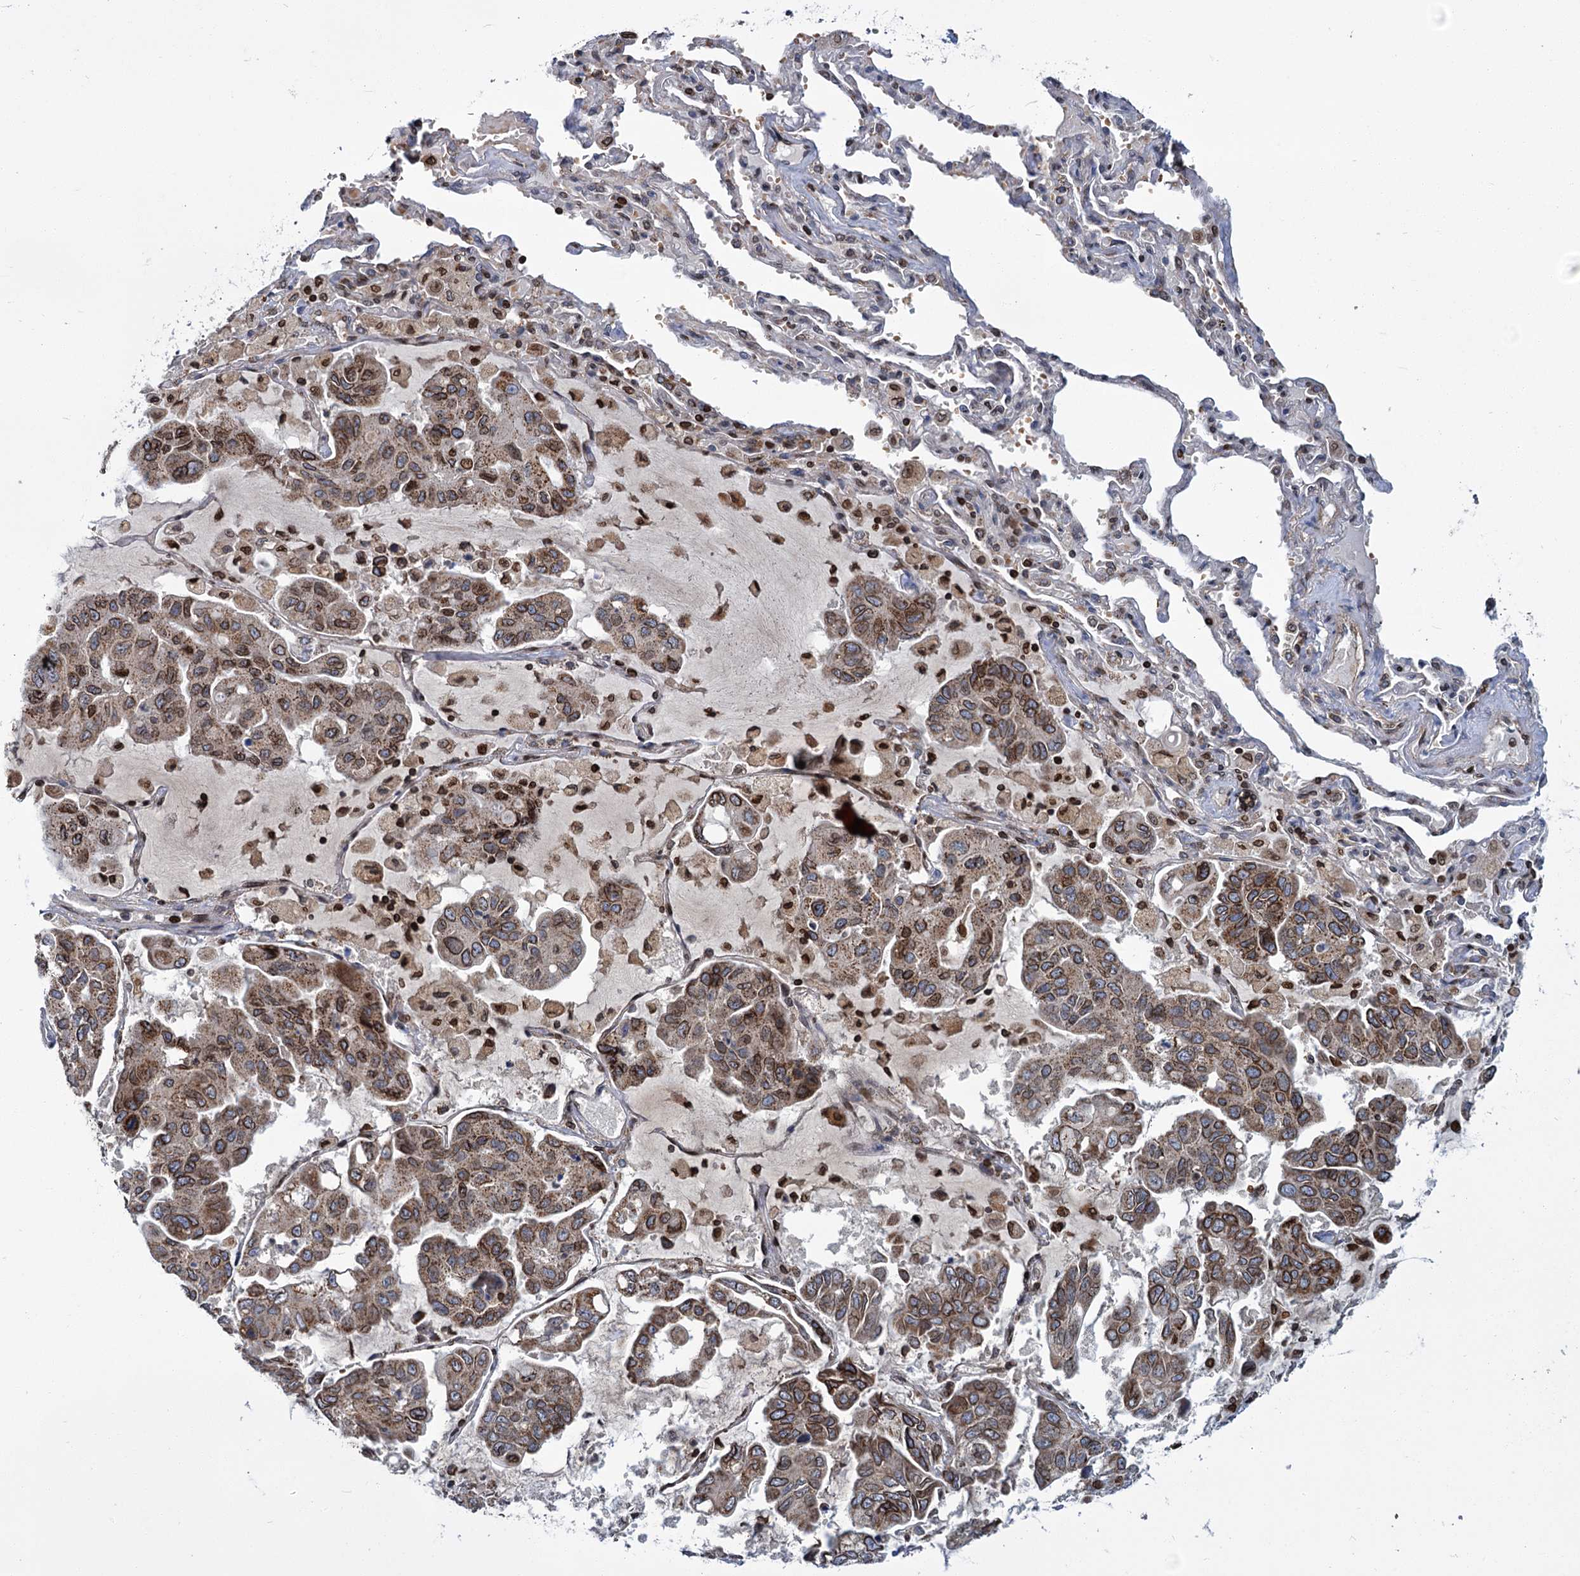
{"staining": {"intensity": "moderate", "quantity": ">75%", "location": "cytoplasmic/membranous,nuclear"}, "tissue": "lung cancer", "cell_type": "Tumor cells", "image_type": "cancer", "snomed": [{"axis": "morphology", "description": "Adenocarcinoma, NOS"}, {"axis": "topography", "description": "Lung"}], "caption": "Immunohistochemical staining of lung cancer reveals medium levels of moderate cytoplasmic/membranous and nuclear protein positivity in about >75% of tumor cells. (Brightfield microscopy of DAB IHC at high magnification).", "gene": "CFAP46", "patient": {"sex": "male", "age": 64}}